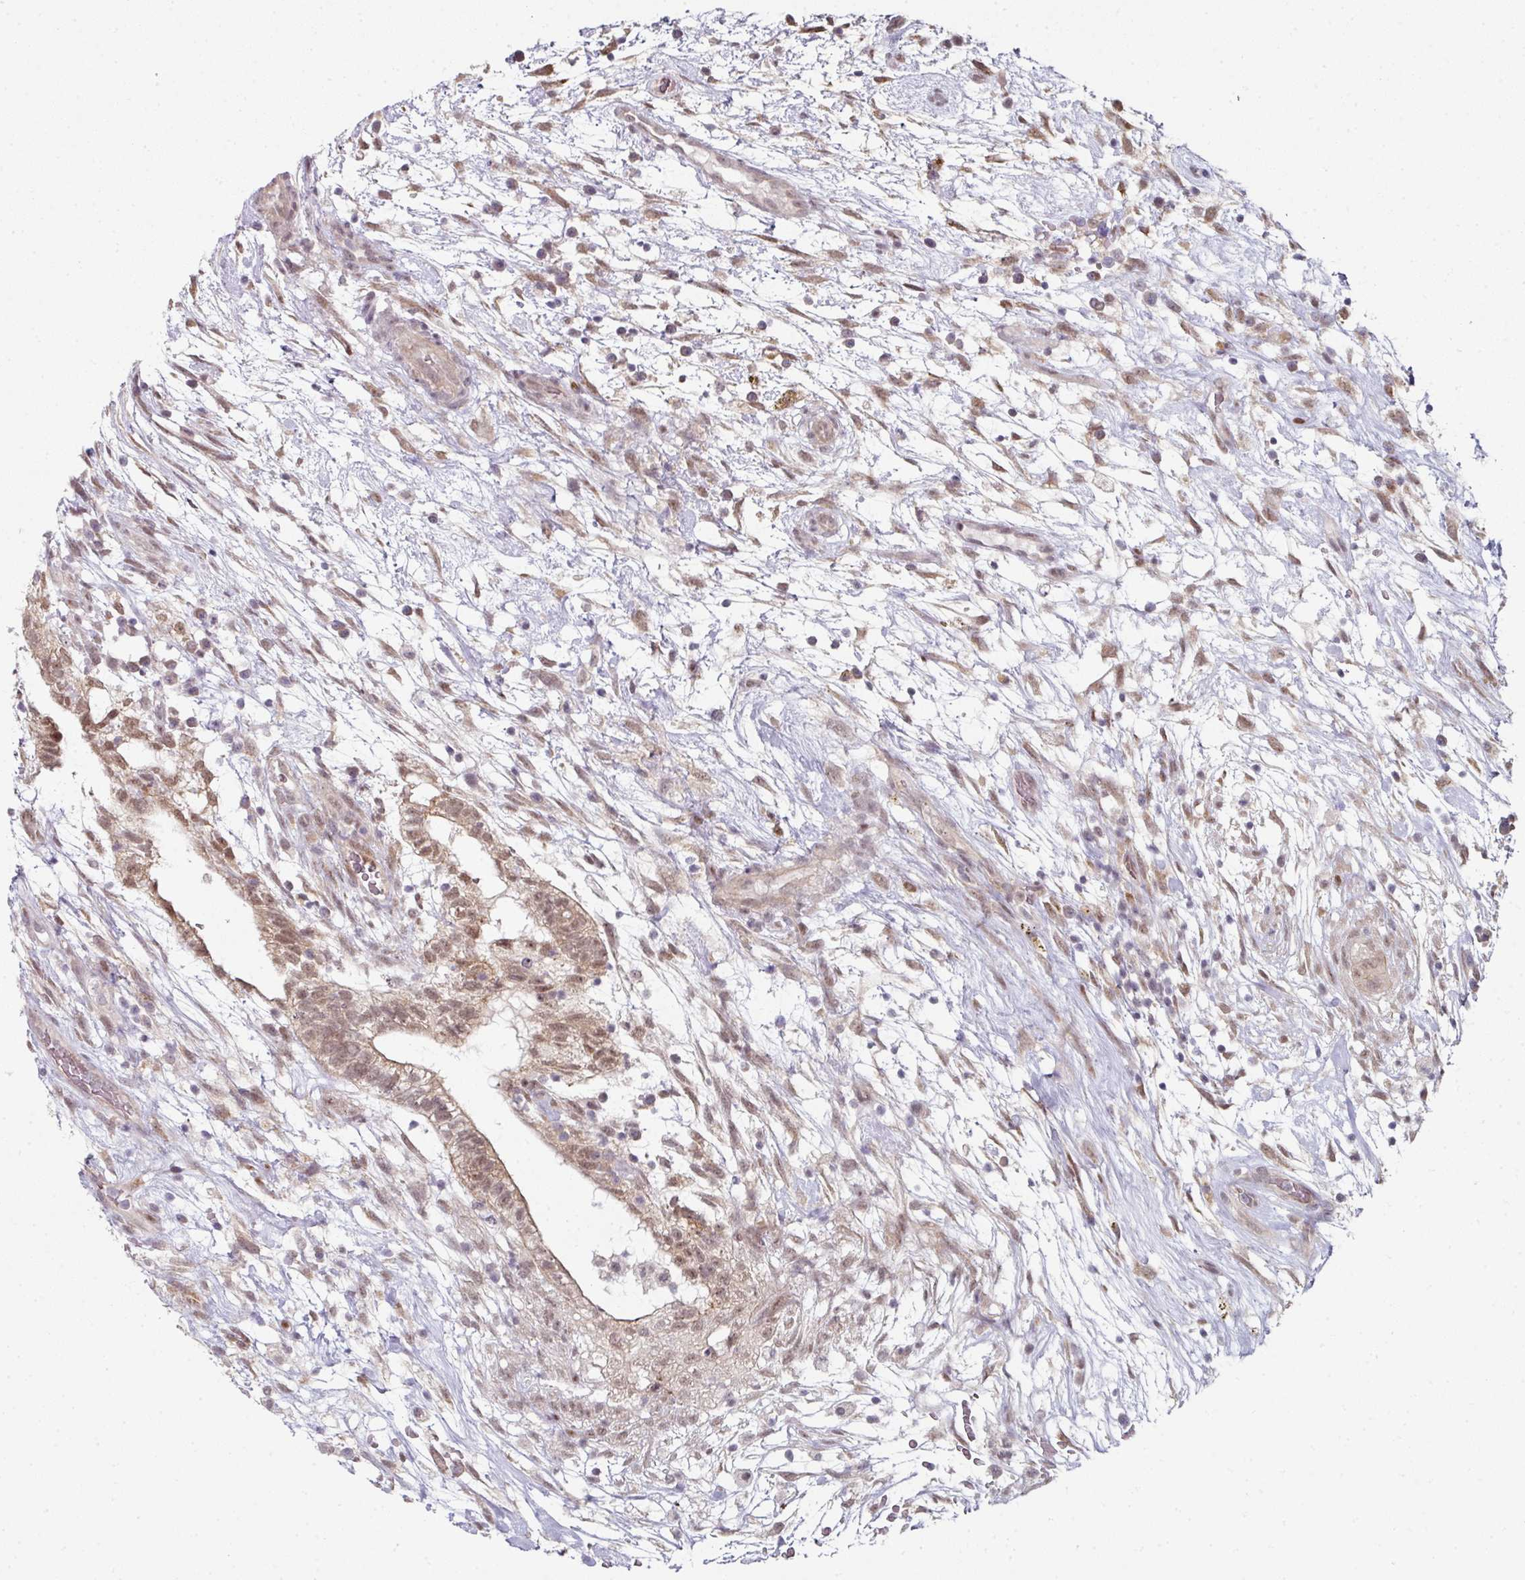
{"staining": {"intensity": "weak", "quantity": ">75%", "location": "cytoplasmic/membranous,nuclear"}, "tissue": "testis cancer", "cell_type": "Tumor cells", "image_type": "cancer", "snomed": [{"axis": "morphology", "description": "Carcinoma, Embryonal, NOS"}, {"axis": "topography", "description": "Testis"}], "caption": "Human testis cancer (embryonal carcinoma) stained with a protein marker demonstrates weak staining in tumor cells.", "gene": "TMCC1", "patient": {"sex": "male", "age": 32}}